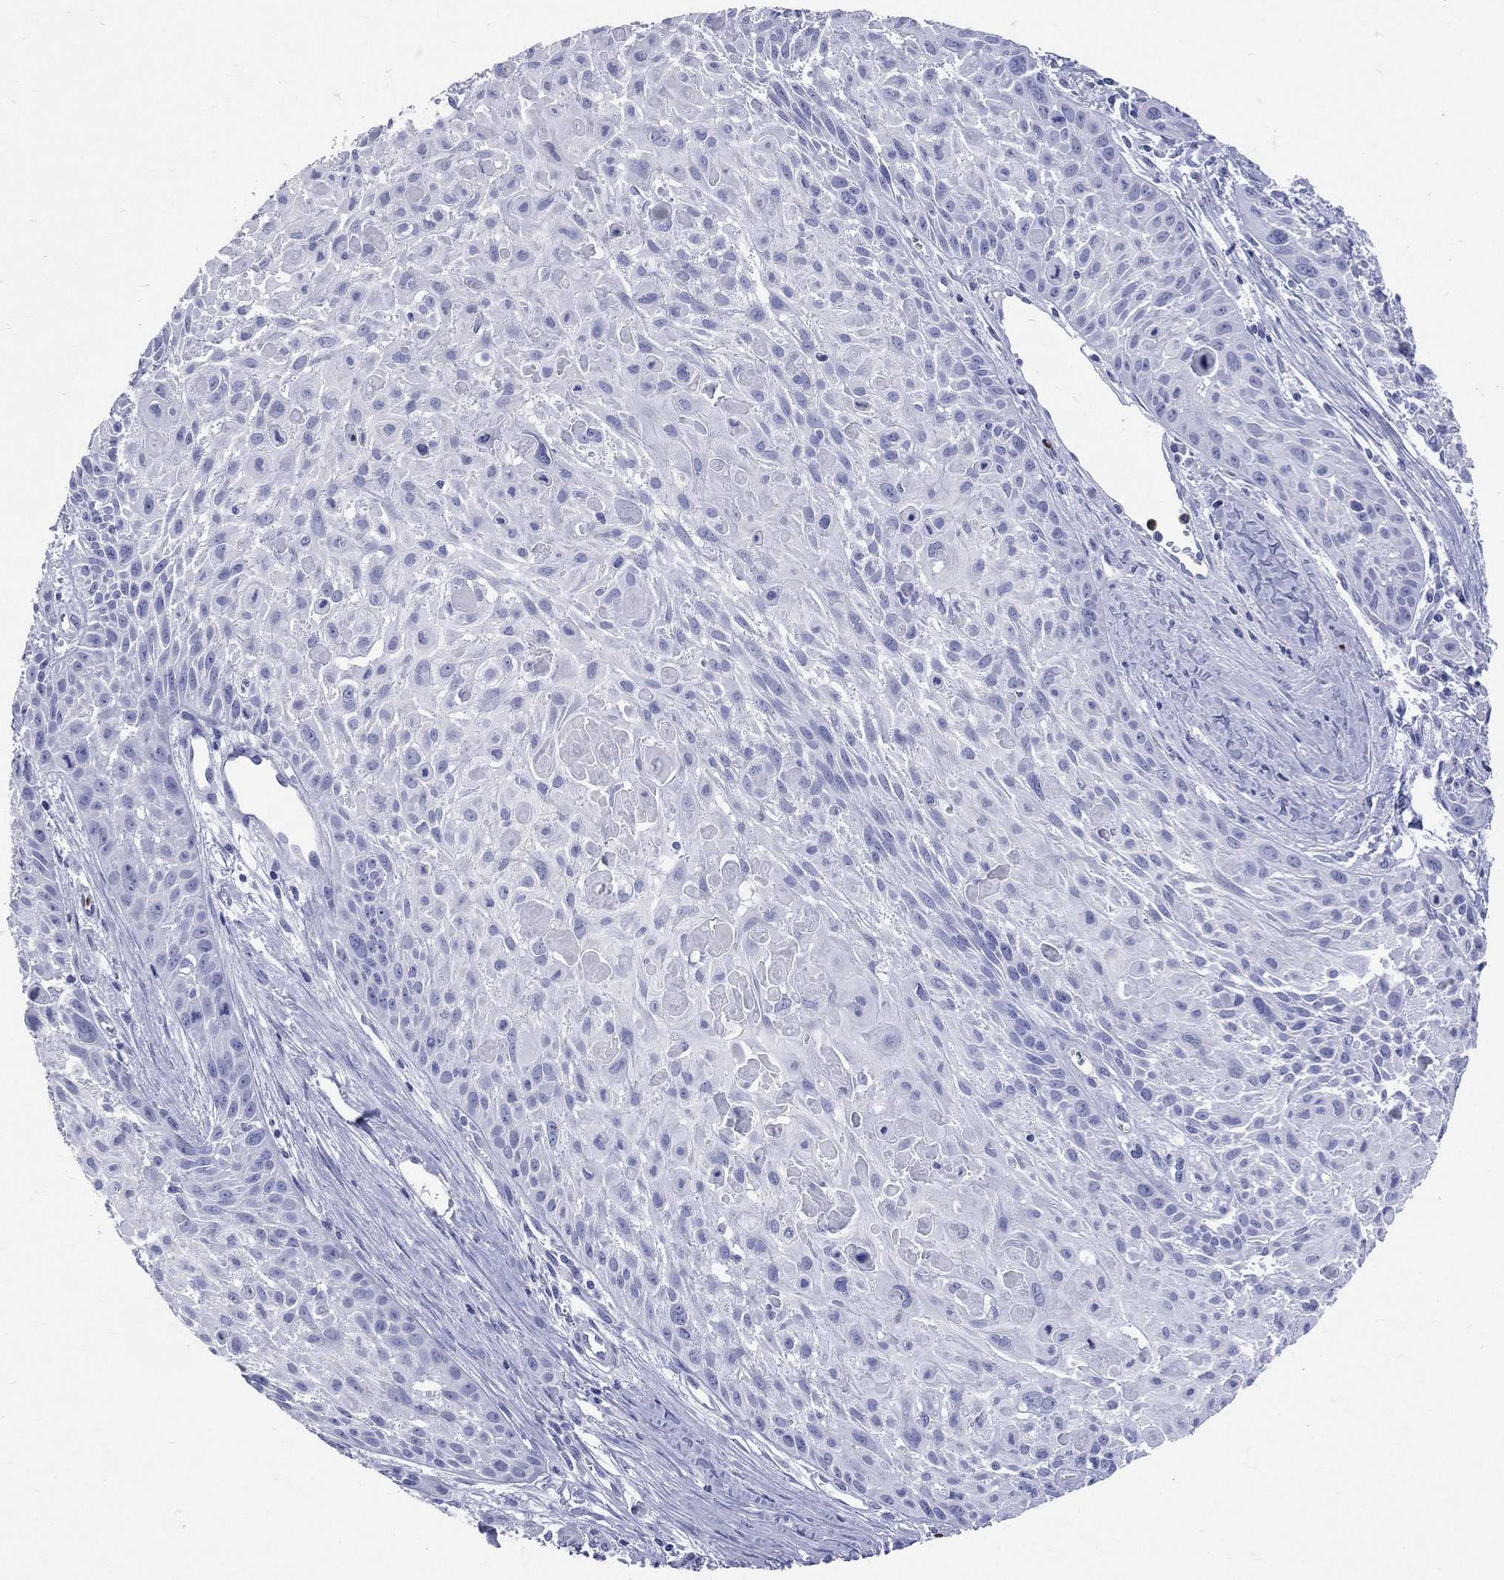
{"staining": {"intensity": "negative", "quantity": "none", "location": "none"}, "tissue": "skin cancer", "cell_type": "Tumor cells", "image_type": "cancer", "snomed": [{"axis": "morphology", "description": "Squamous cell carcinoma, NOS"}, {"axis": "topography", "description": "Skin"}, {"axis": "topography", "description": "Anal"}], "caption": "Human squamous cell carcinoma (skin) stained for a protein using immunohistochemistry (IHC) demonstrates no staining in tumor cells.", "gene": "PGLYRP1", "patient": {"sex": "female", "age": 75}}